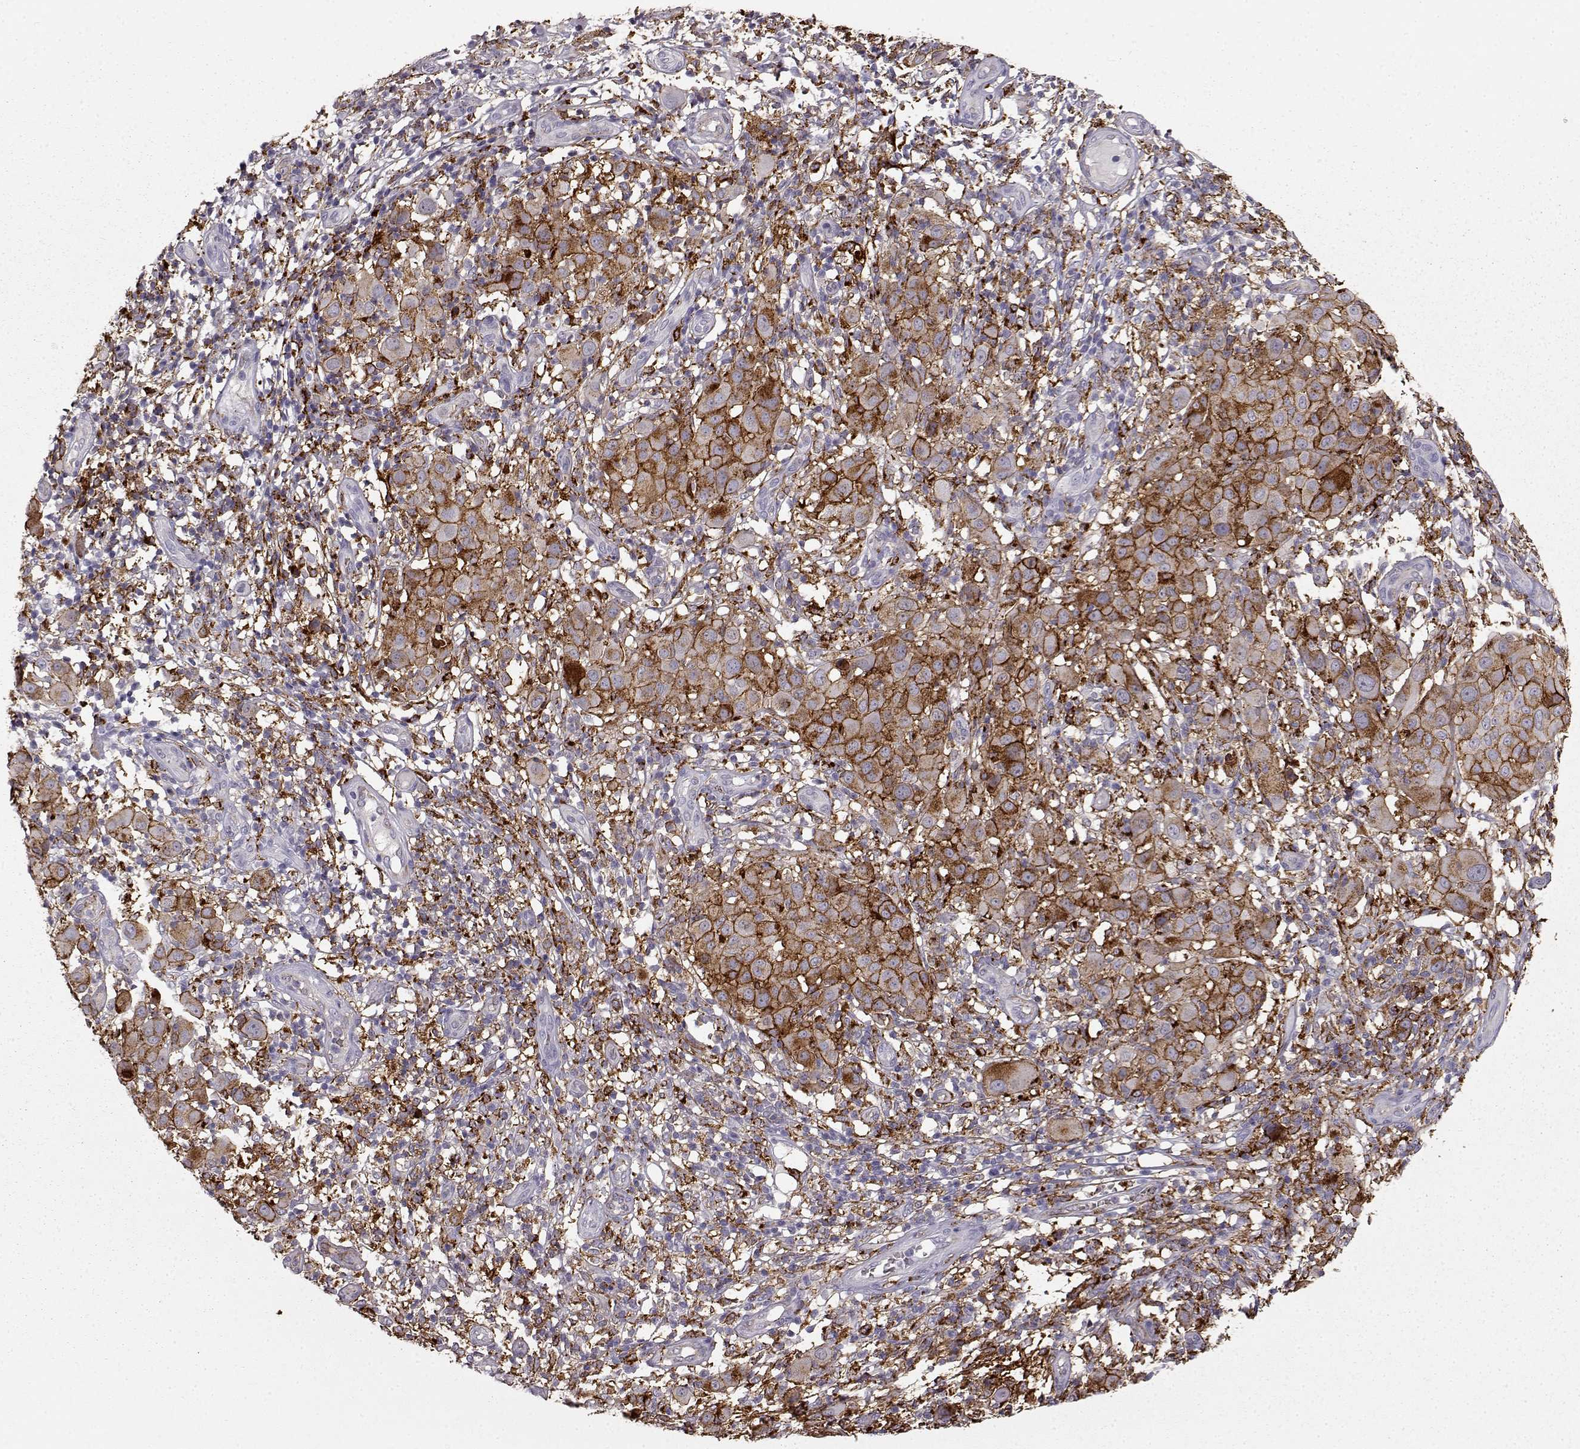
{"staining": {"intensity": "strong", "quantity": "25%-75%", "location": "cytoplasmic/membranous"}, "tissue": "melanoma", "cell_type": "Tumor cells", "image_type": "cancer", "snomed": [{"axis": "morphology", "description": "Malignant melanoma, NOS"}, {"axis": "topography", "description": "Skin"}], "caption": "Immunohistochemical staining of human melanoma exhibits high levels of strong cytoplasmic/membranous protein staining in approximately 25%-75% of tumor cells. (brown staining indicates protein expression, while blue staining denotes nuclei).", "gene": "CCNF", "patient": {"sex": "female", "age": 87}}